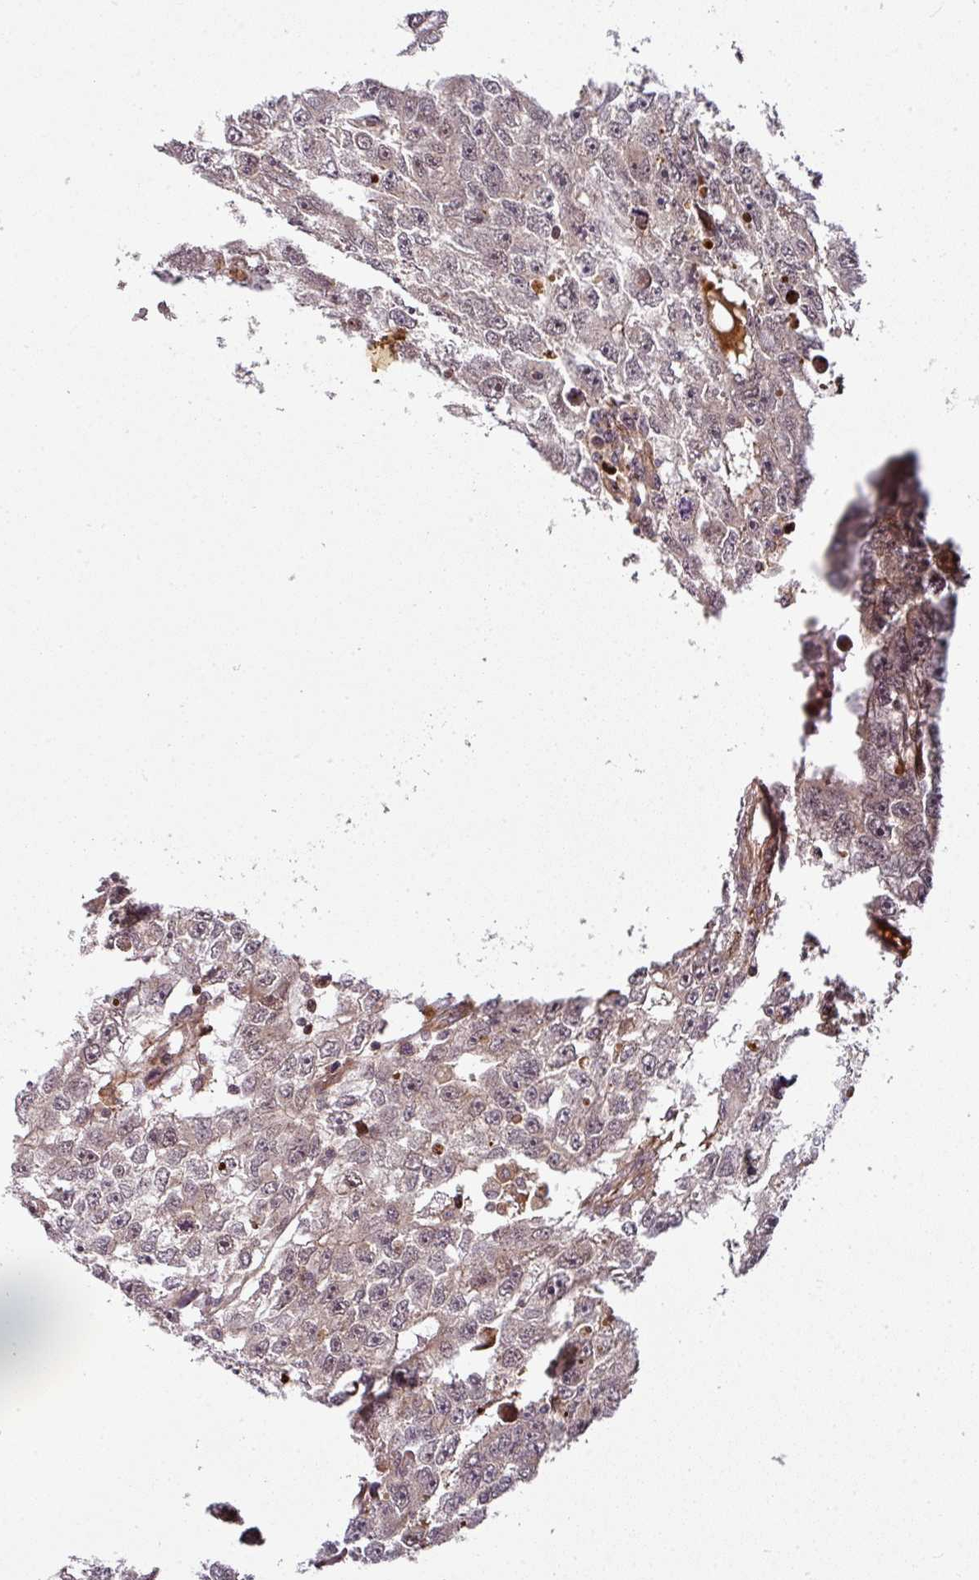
{"staining": {"intensity": "weak", "quantity": "<25%", "location": "nuclear"}, "tissue": "testis cancer", "cell_type": "Tumor cells", "image_type": "cancer", "snomed": [{"axis": "morphology", "description": "Carcinoma, Embryonal, NOS"}, {"axis": "topography", "description": "Testis"}], "caption": "Testis cancer (embryonal carcinoma) stained for a protein using IHC exhibits no staining tumor cells.", "gene": "ATAT1", "patient": {"sex": "male", "age": 20}}